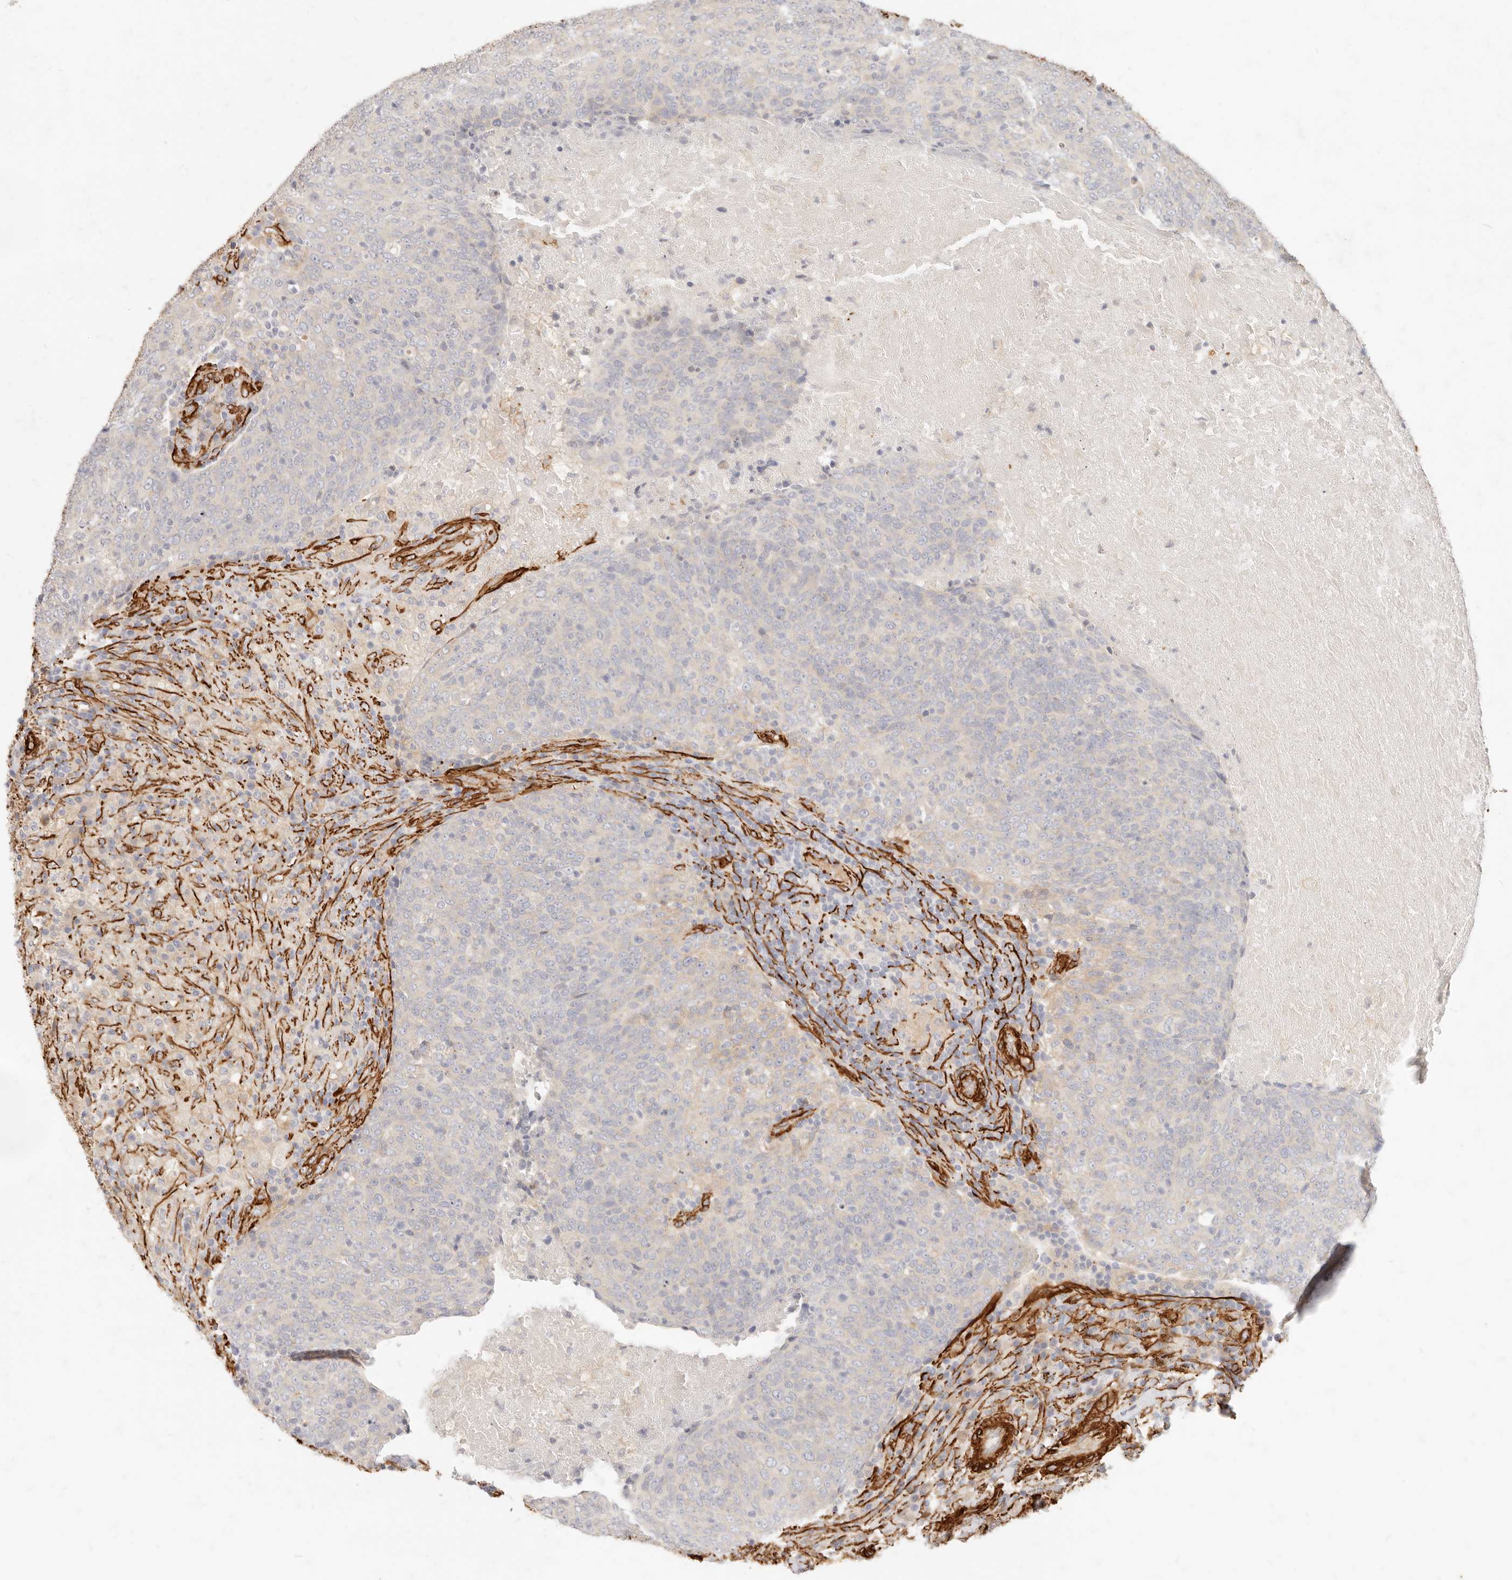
{"staining": {"intensity": "negative", "quantity": "none", "location": "none"}, "tissue": "head and neck cancer", "cell_type": "Tumor cells", "image_type": "cancer", "snomed": [{"axis": "morphology", "description": "Squamous cell carcinoma, NOS"}, {"axis": "morphology", "description": "Squamous cell carcinoma, metastatic, NOS"}, {"axis": "topography", "description": "Lymph node"}, {"axis": "topography", "description": "Head-Neck"}], "caption": "Head and neck cancer was stained to show a protein in brown. There is no significant expression in tumor cells. (DAB immunohistochemistry (IHC), high magnification).", "gene": "TMTC2", "patient": {"sex": "male", "age": 62}}